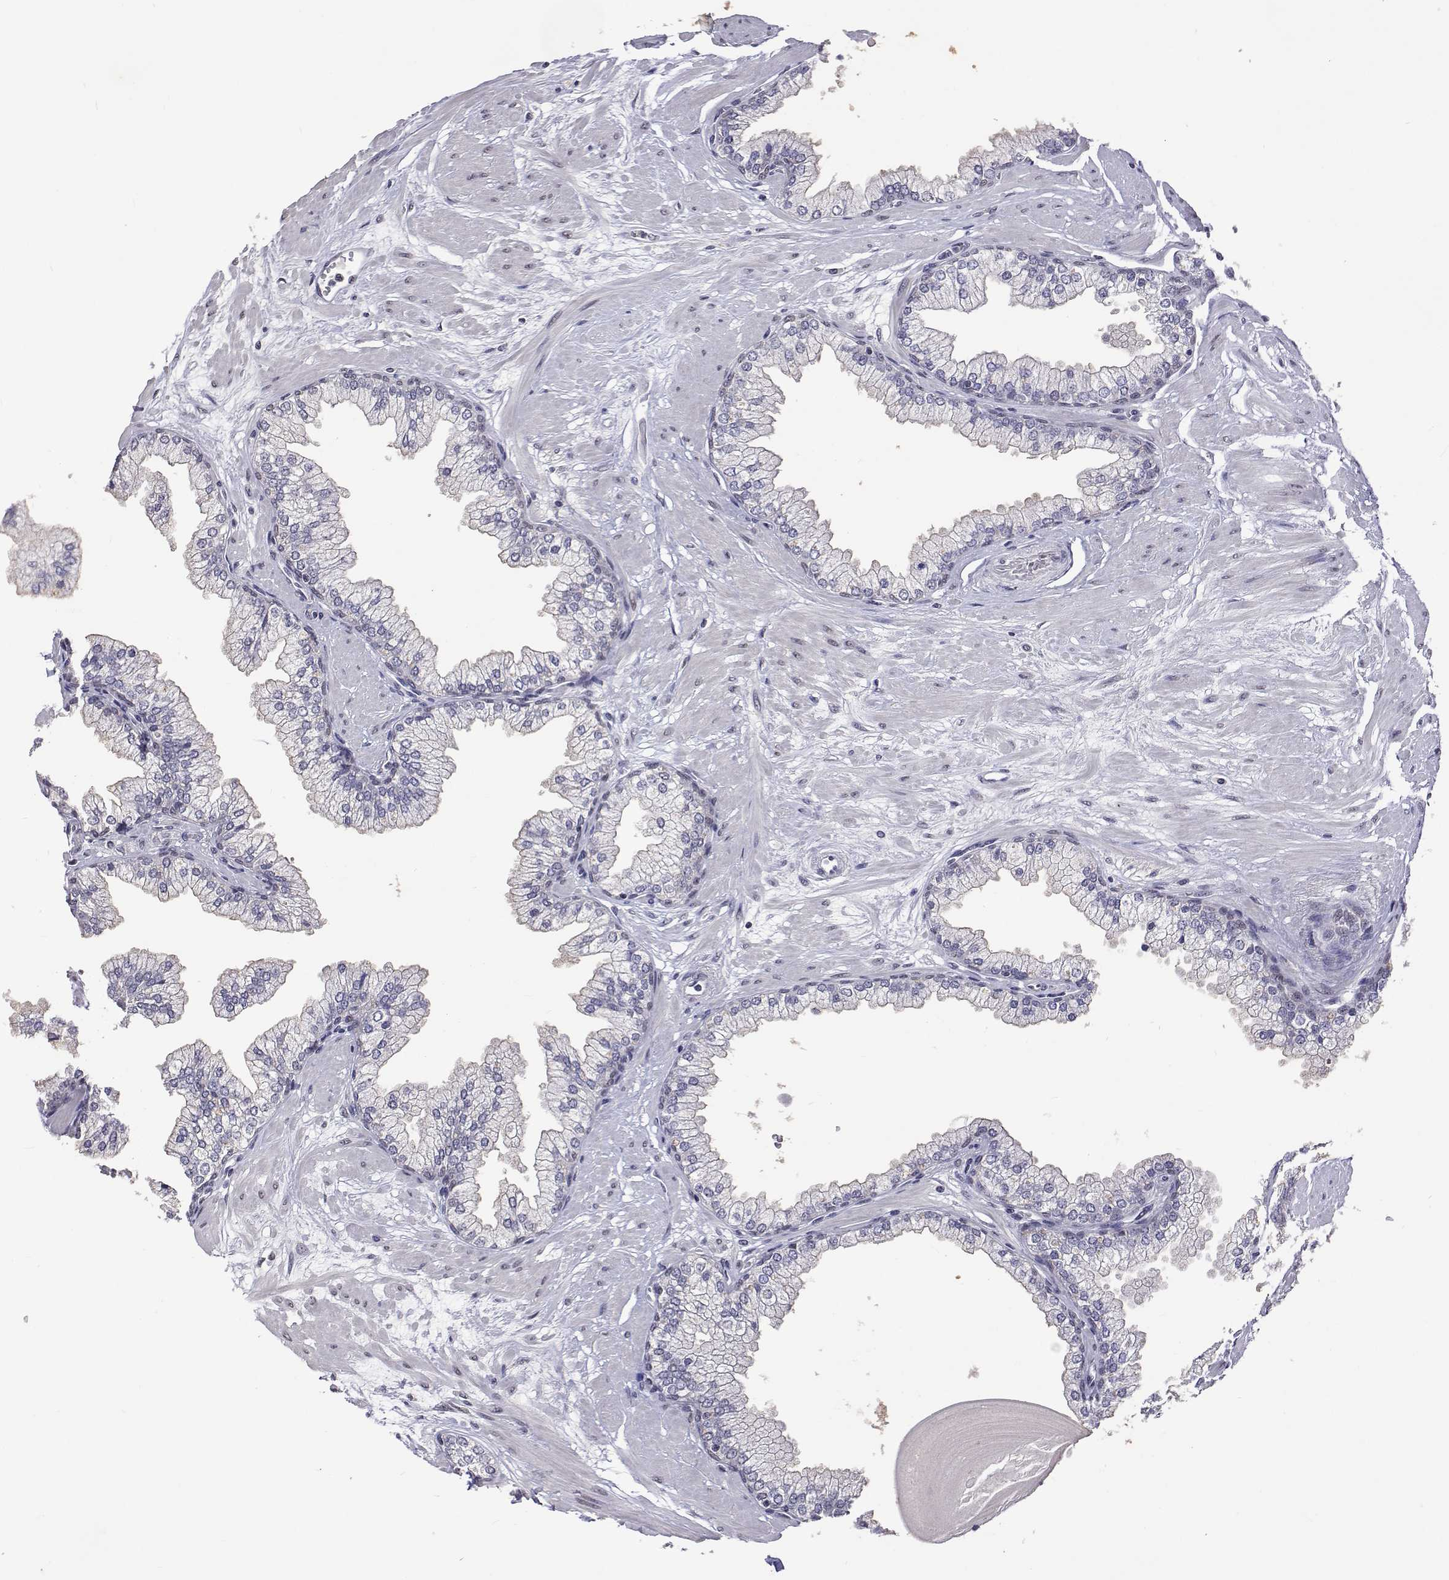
{"staining": {"intensity": "weak", "quantity": "<25%", "location": "nuclear"}, "tissue": "prostate", "cell_type": "Glandular cells", "image_type": "normal", "snomed": [{"axis": "morphology", "description": "Normal tissue, NOS"}, {"axis": "topography", "description": "Prostate"}, {"axis": "topography", "description": "Peripheral nerve tissue"}], "caption": "DAB (3,3'-diaminobenzidine) immunohistochemical staining of normal prostate reveals no significant staining in glandular cells.", "gene": "HNRNPA0", "patient": {"sex": "male", "age": 61}}